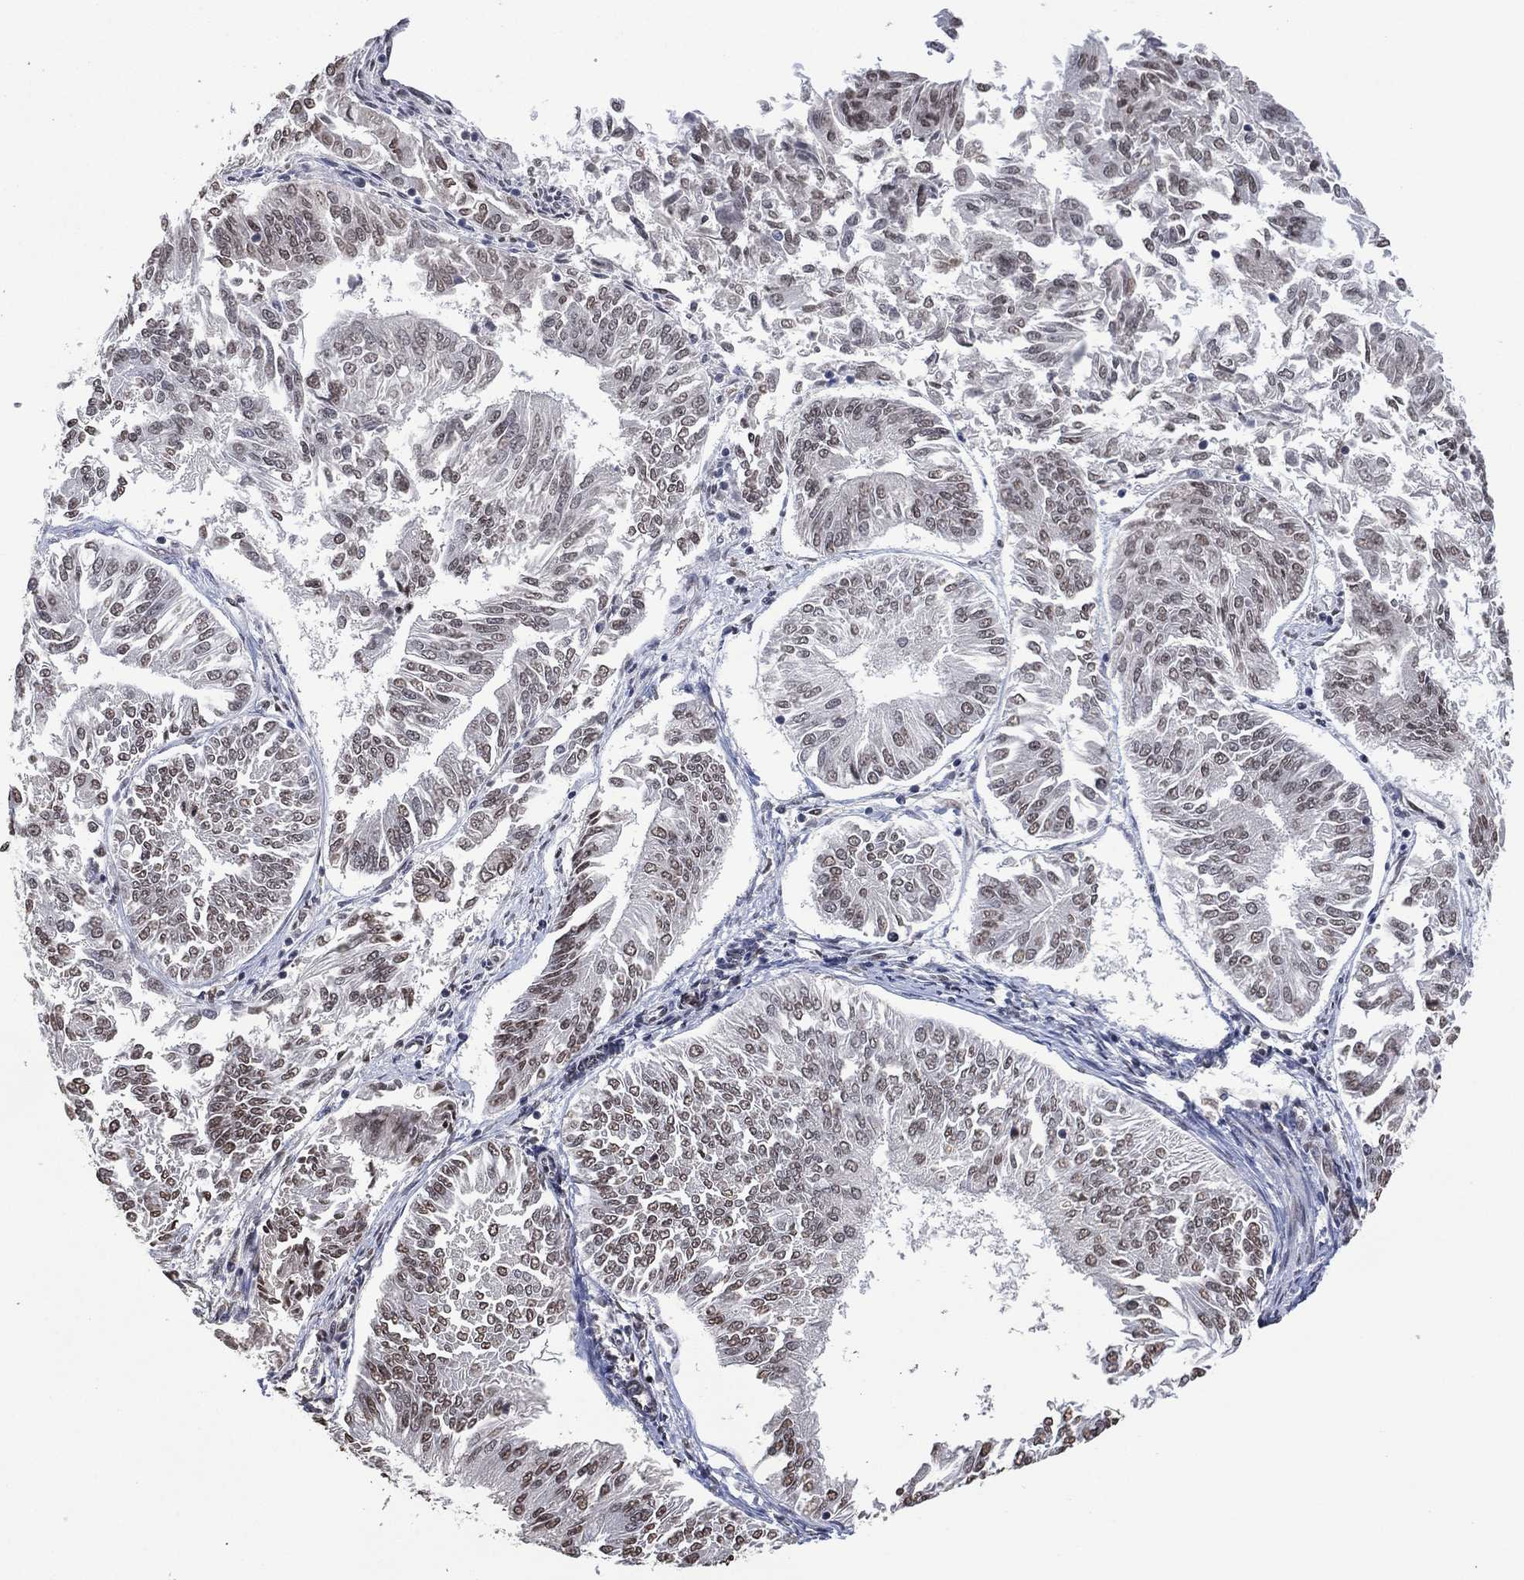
{"staining": {"intensity": "weak", "quantity": "<25%", "location": "nuclear"}, "tissue": "endometrial cancer", "cell_type": "Tumor cells", "image_type": "cancer", "snomed": [{"axis": "morphology", "description": "Adenocarcinoma, NOS"}, {"axis": "topography", "description": "Endometrium"}], "caption": "DAB immunohistochemical staining of human endometrial cancer (adenocarcinoma) exhibits no significant expression in tumor cells.", "gene": "EHMT1", "patient": {"sex": "female", "age": 58}}